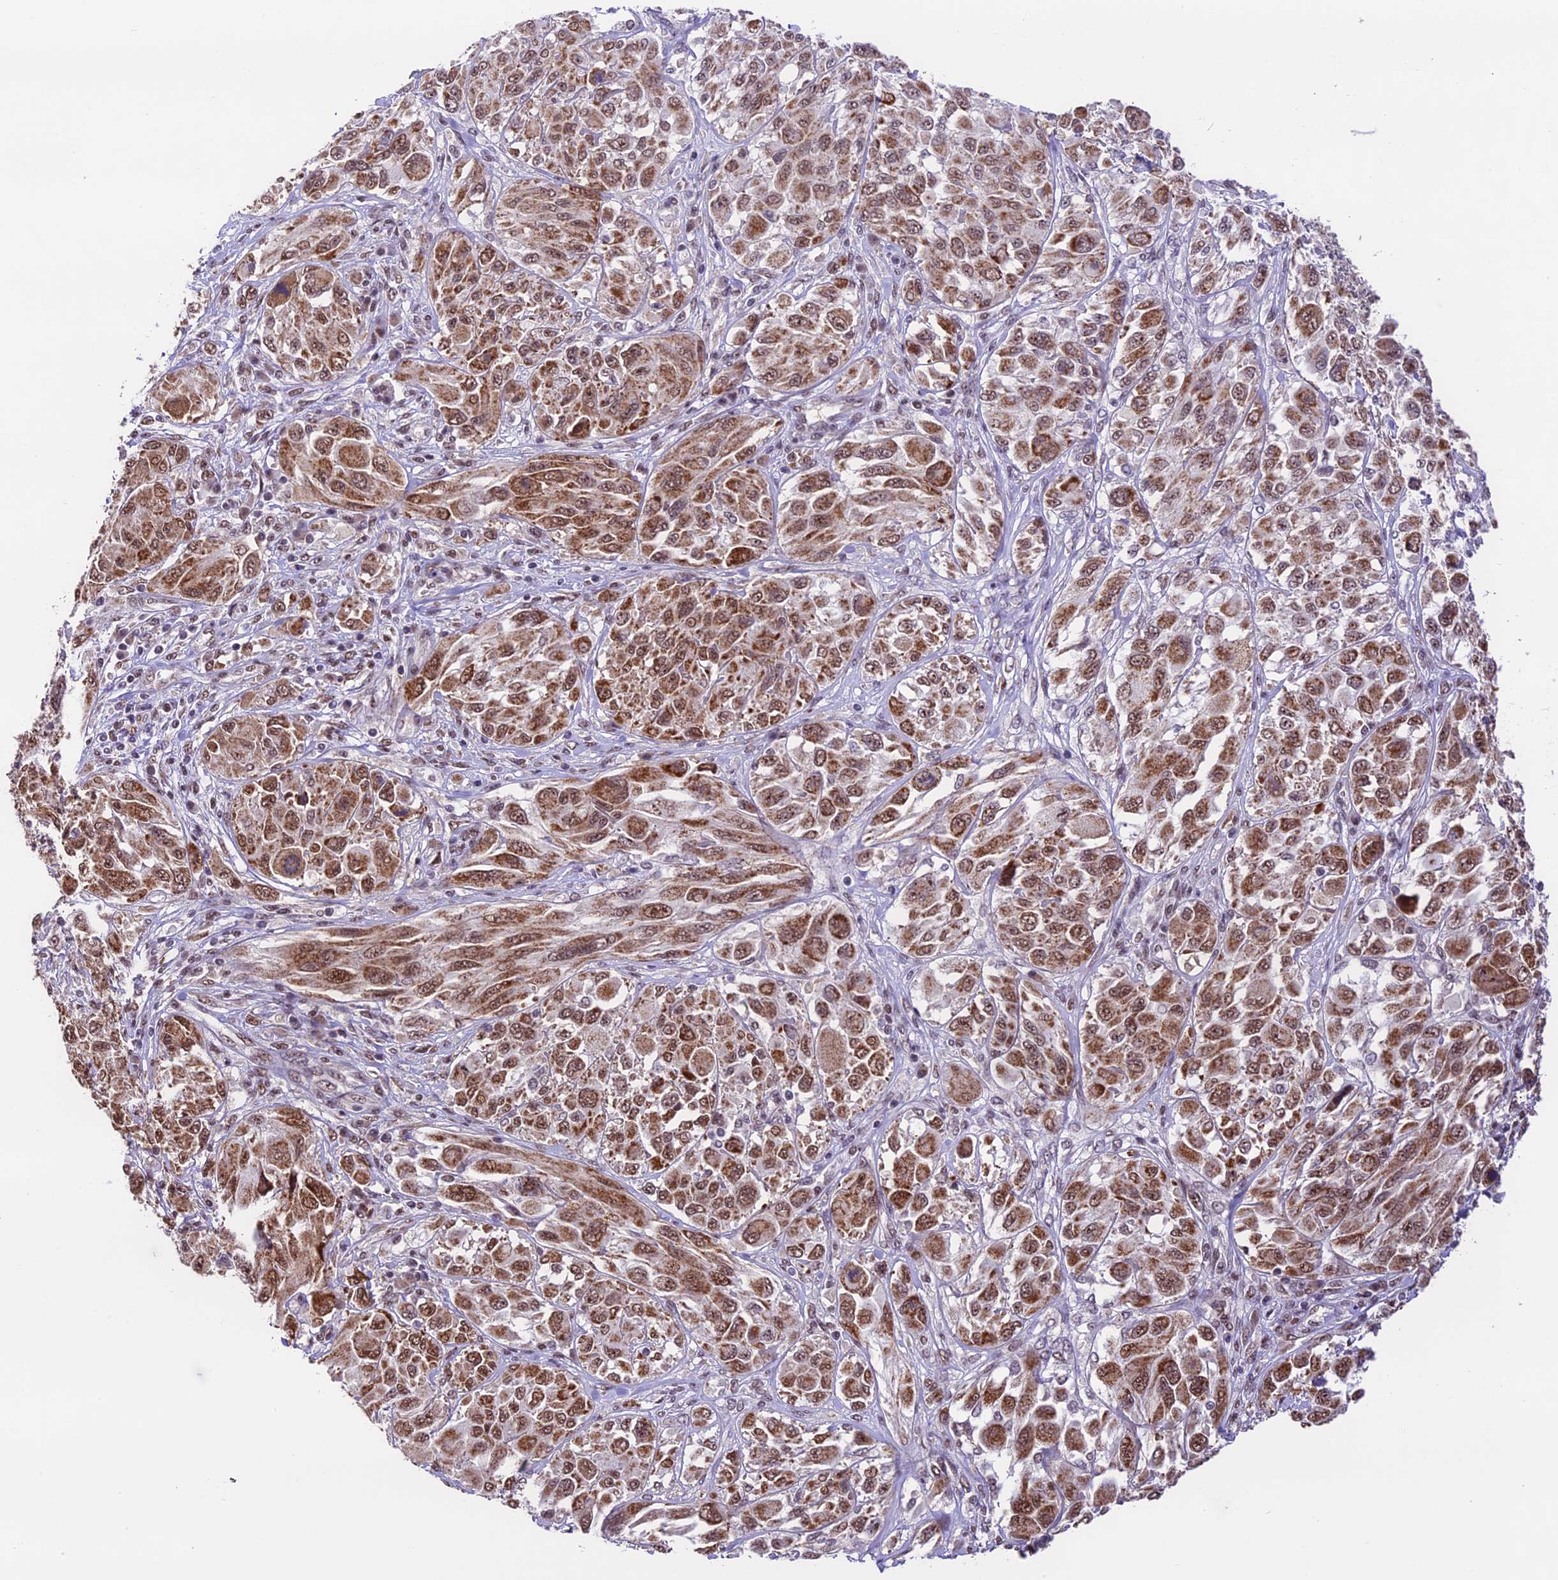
{"staining": {"intensity": "moderate", "quantity": ">75%", "location": "cytoplasmic/membranous,nuclear"}, "tissue": "melanoma", "cell_type": "Tumor cells", "image_type": "cancer", "snomed": [{"axis": "morphology", "description": "Malignant melanoma, NOS"}, {"axis": "topography", "description": "Skin"}], "caption": "Immunohistochemical staining of melanoma shows moderate cytoplasmic/membranous and nuclear protein positivity in about >75% of tumor cells.", "gene": "CARS2", "patient": {"sex": "female", "age": 91}}